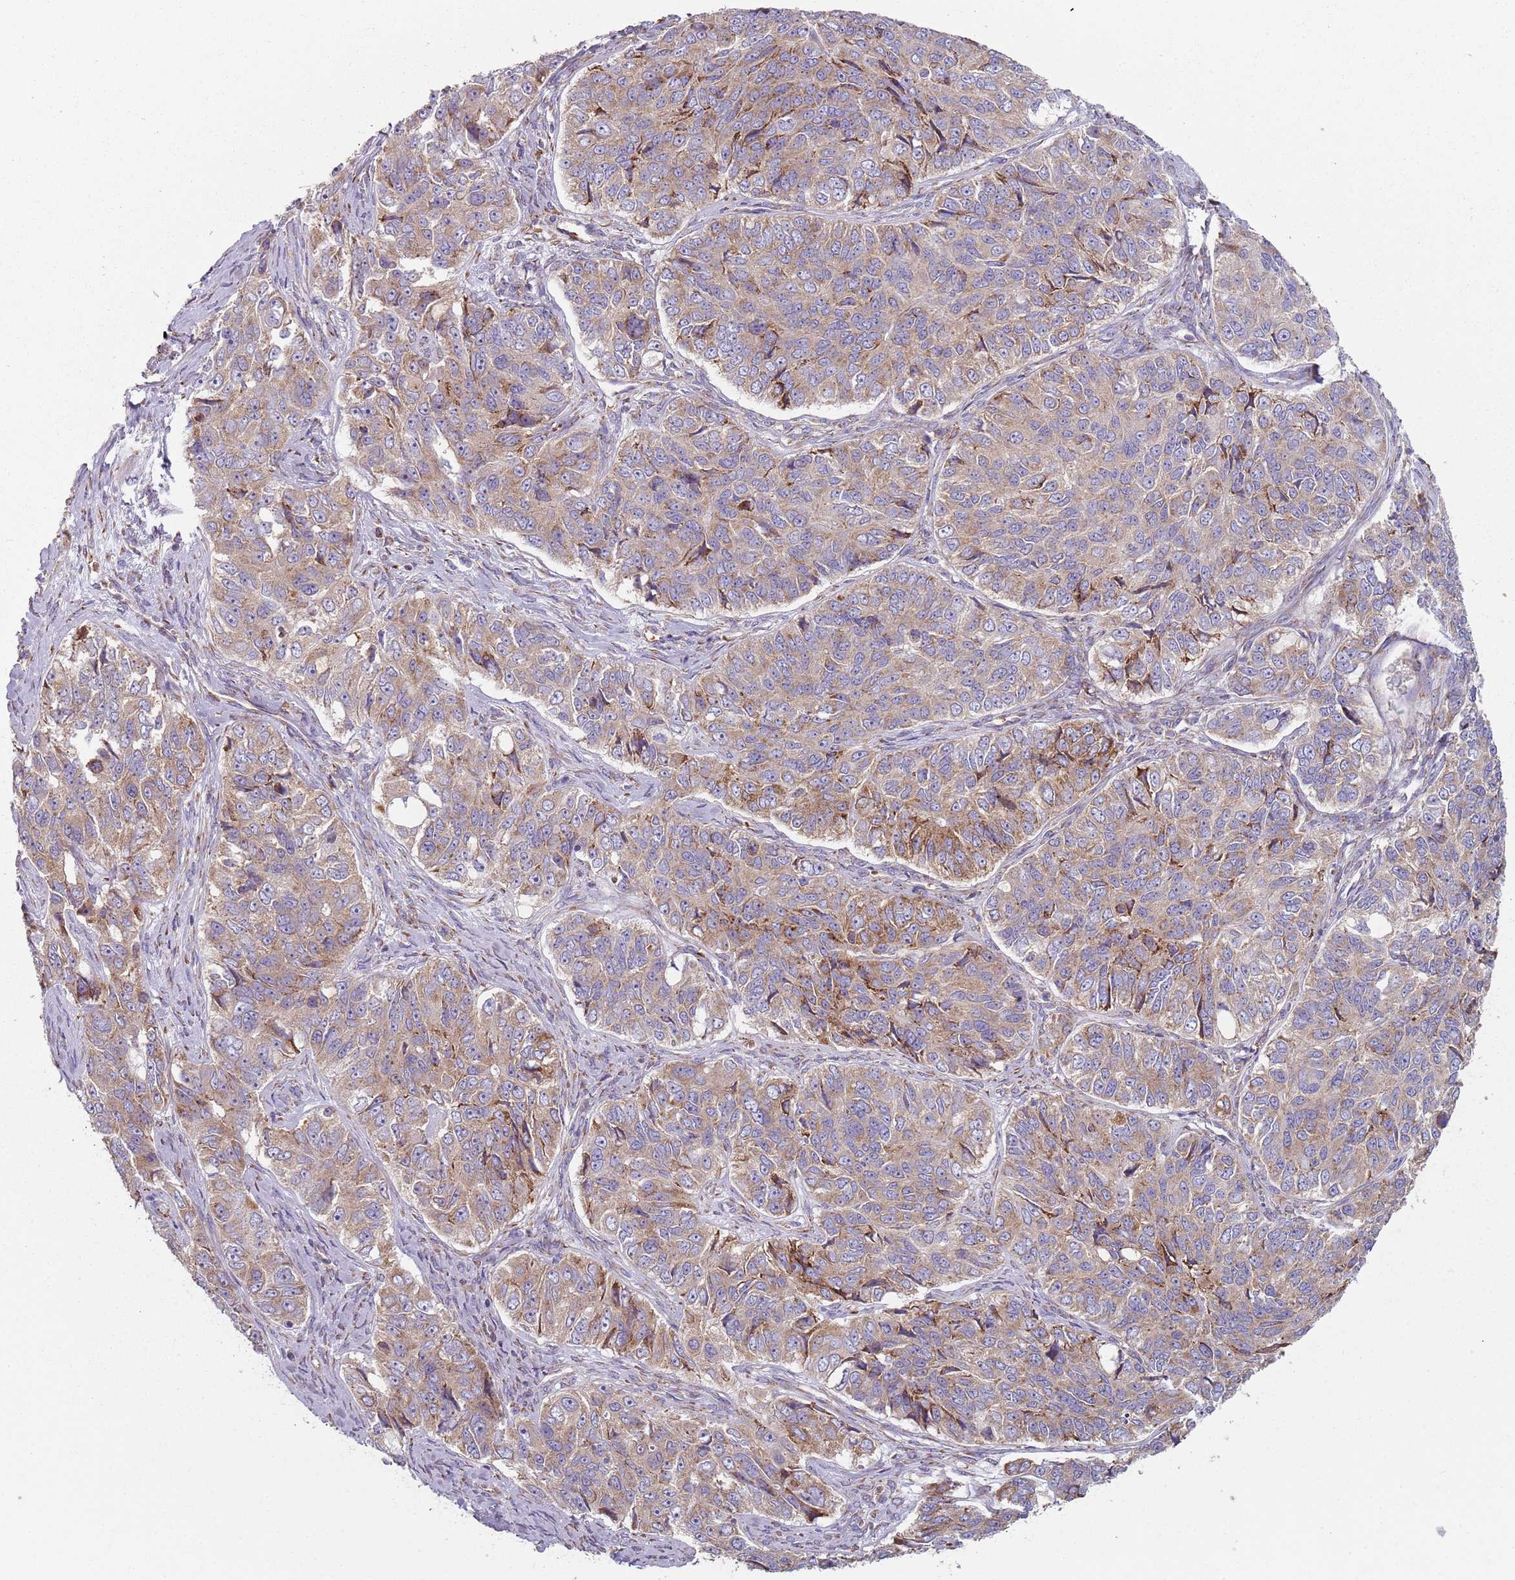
{"staining": {"intensity": "moderate", "quantity": "25%-75%", "location": "cytoplasmic/membranous"}, "tissue": "ovarian cancer", "cell_type": "Tumor cells", "image_type": "cancer", "snomed": [{"axis": "morphology", "description": "Carcinoma, endometroid"}, {"axis": "topography", "description": "Ovary"}], "caption": "A brown stain labels moderate cytoplasmic/membranous staining of a protein in human ovarian cancer tumor cells. The staining was performed using DAB (3,3'-diaminobenzidine) to visualize the protein expression in brown, while the nuclei were stained in blue with hematoxylin (Magnification: 20x).", "gene": "SPATA2", "patient": {"sex": "female", "age": 51}}